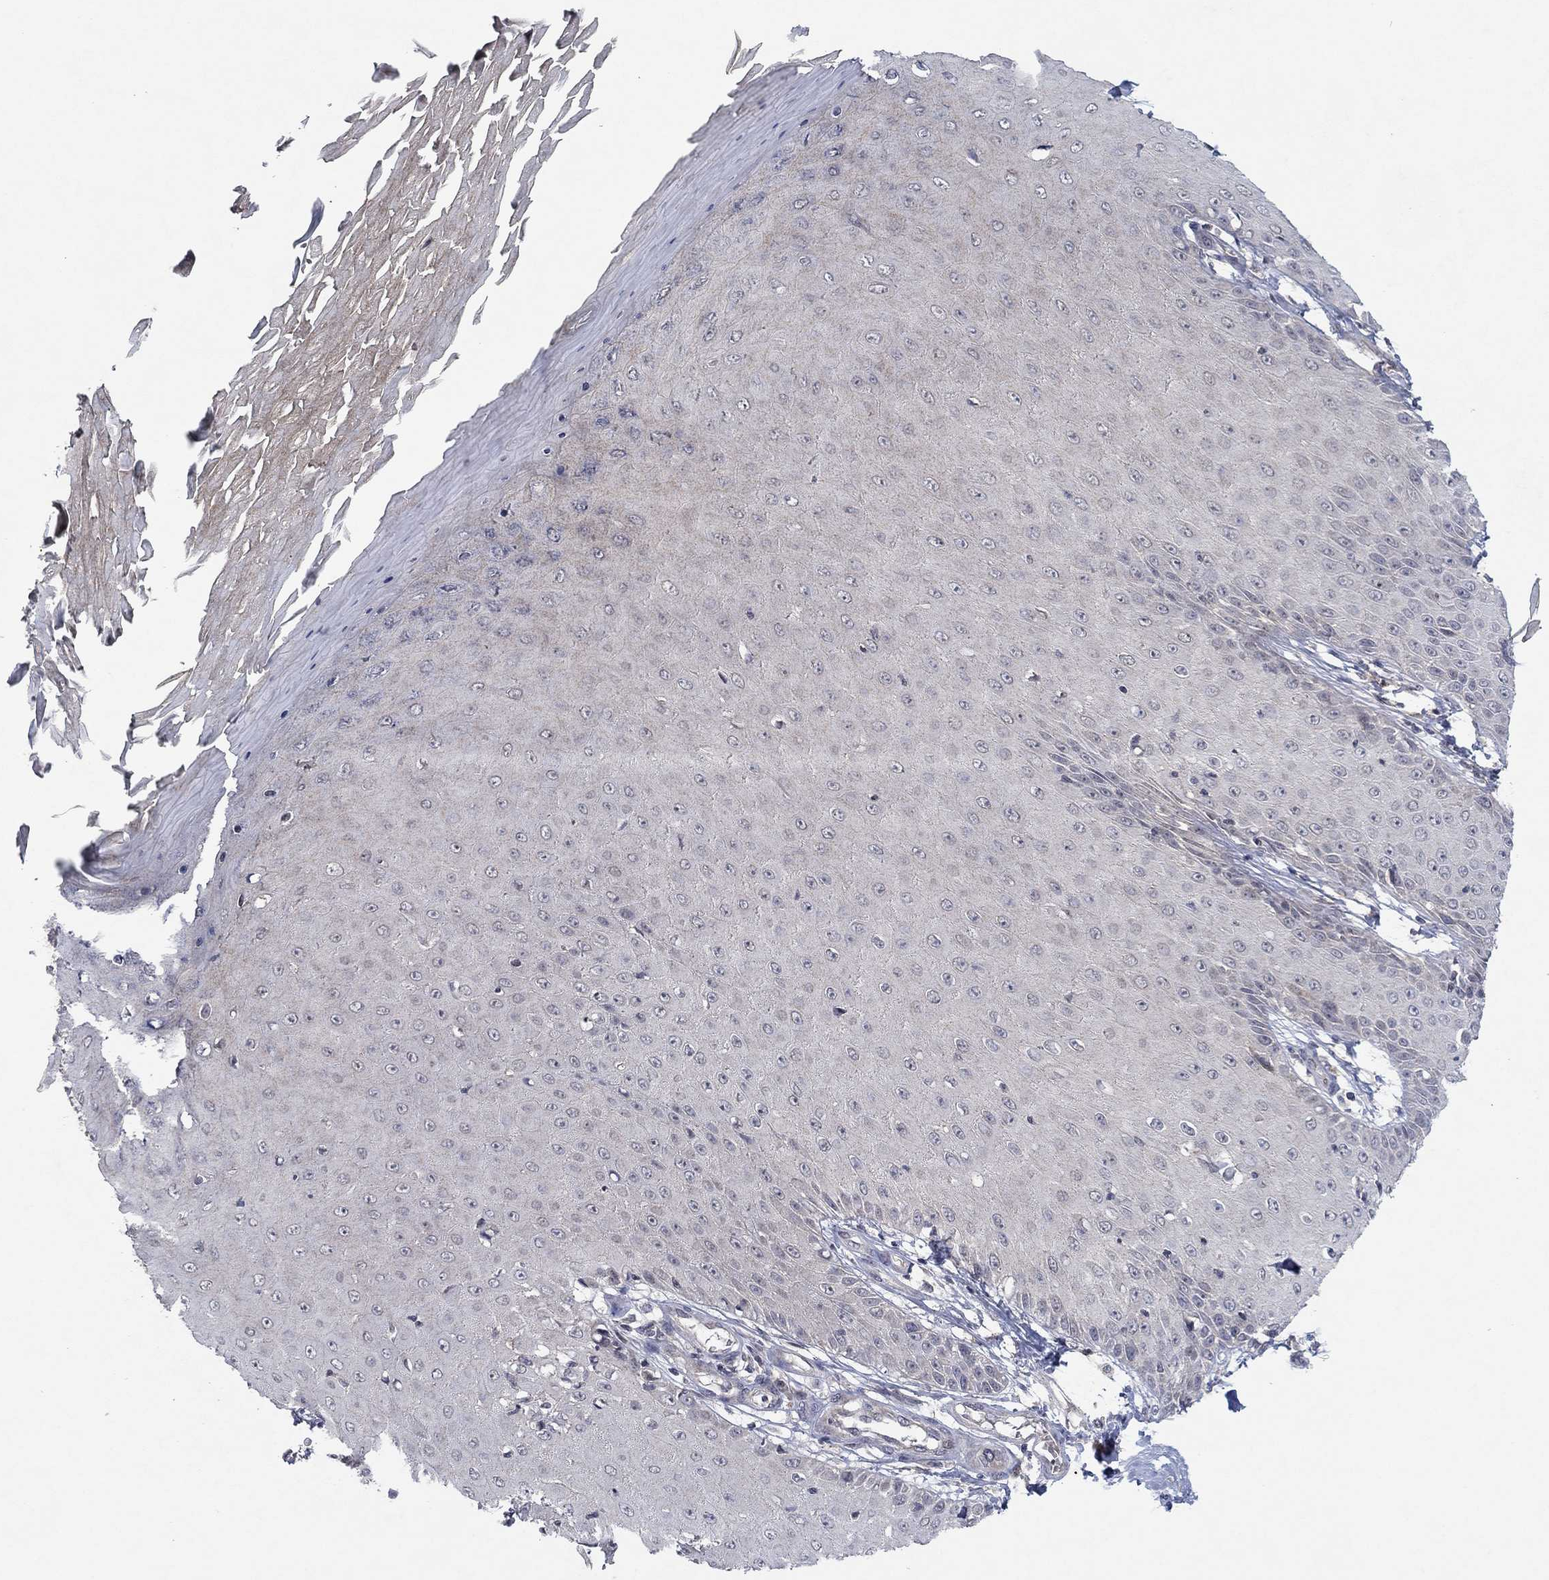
{"staining": {"intensity": "negative", "quantity": "none", "location": "none"}, "tissue": "skin cancer", "cell_type": "Tumor cells", "image_type": "cancer", "snomed": [{"axis": "morphology", "description": "Inflammation, NOS"}, {"axis": "morphology", "description": "Squamous cell carcinoma, NOS"}, {"axis": "topography", "description": "Skin"}], "caption": "An immunohistochemistry histopathology image of squamous cell carcinoma (skin) is shown. There is no staining in tumor cells of squamous cell carcinoma (skin).", "gene": "IL4", "patient": {"sex": "male", "age": 70}}